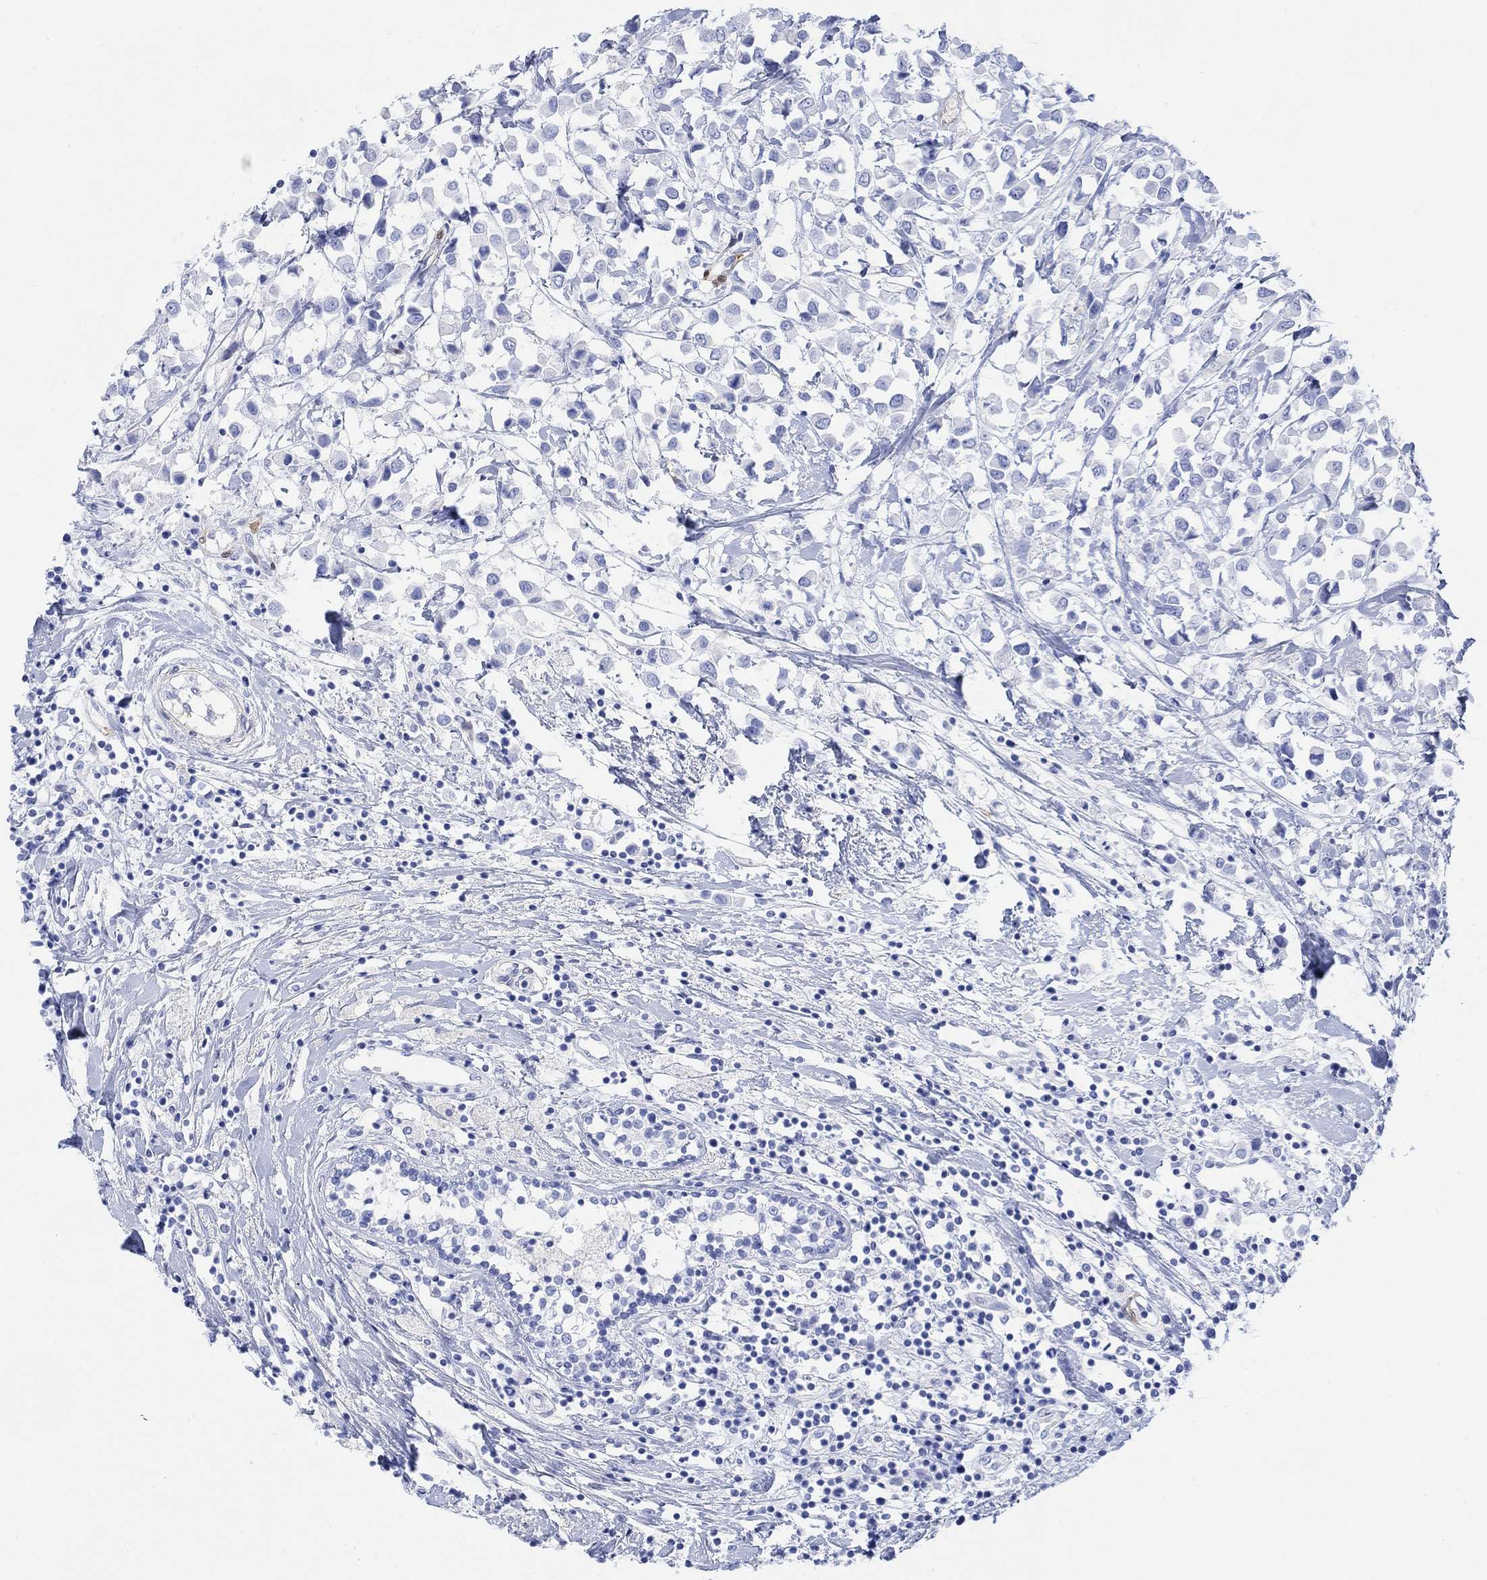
{"staining": {"intensity": "negative", "quantity": "none", "location": "none"}, "tissue": "breast cancer", "cell_type": "Tumor cells", "image_type": "cancer", "snomed": [{"axis": "morphology", "description": "Duct carcinoma"}, {"axis": "topography", "description": "Breast"}], "caption": "Breast cancer (infiltrating ductal carcinoma) was stained to show a protein in brown. There is no significant positivity in tumor cells.", "gene": "TPPP3", "patient": {"sex": "female", "age": 61}}